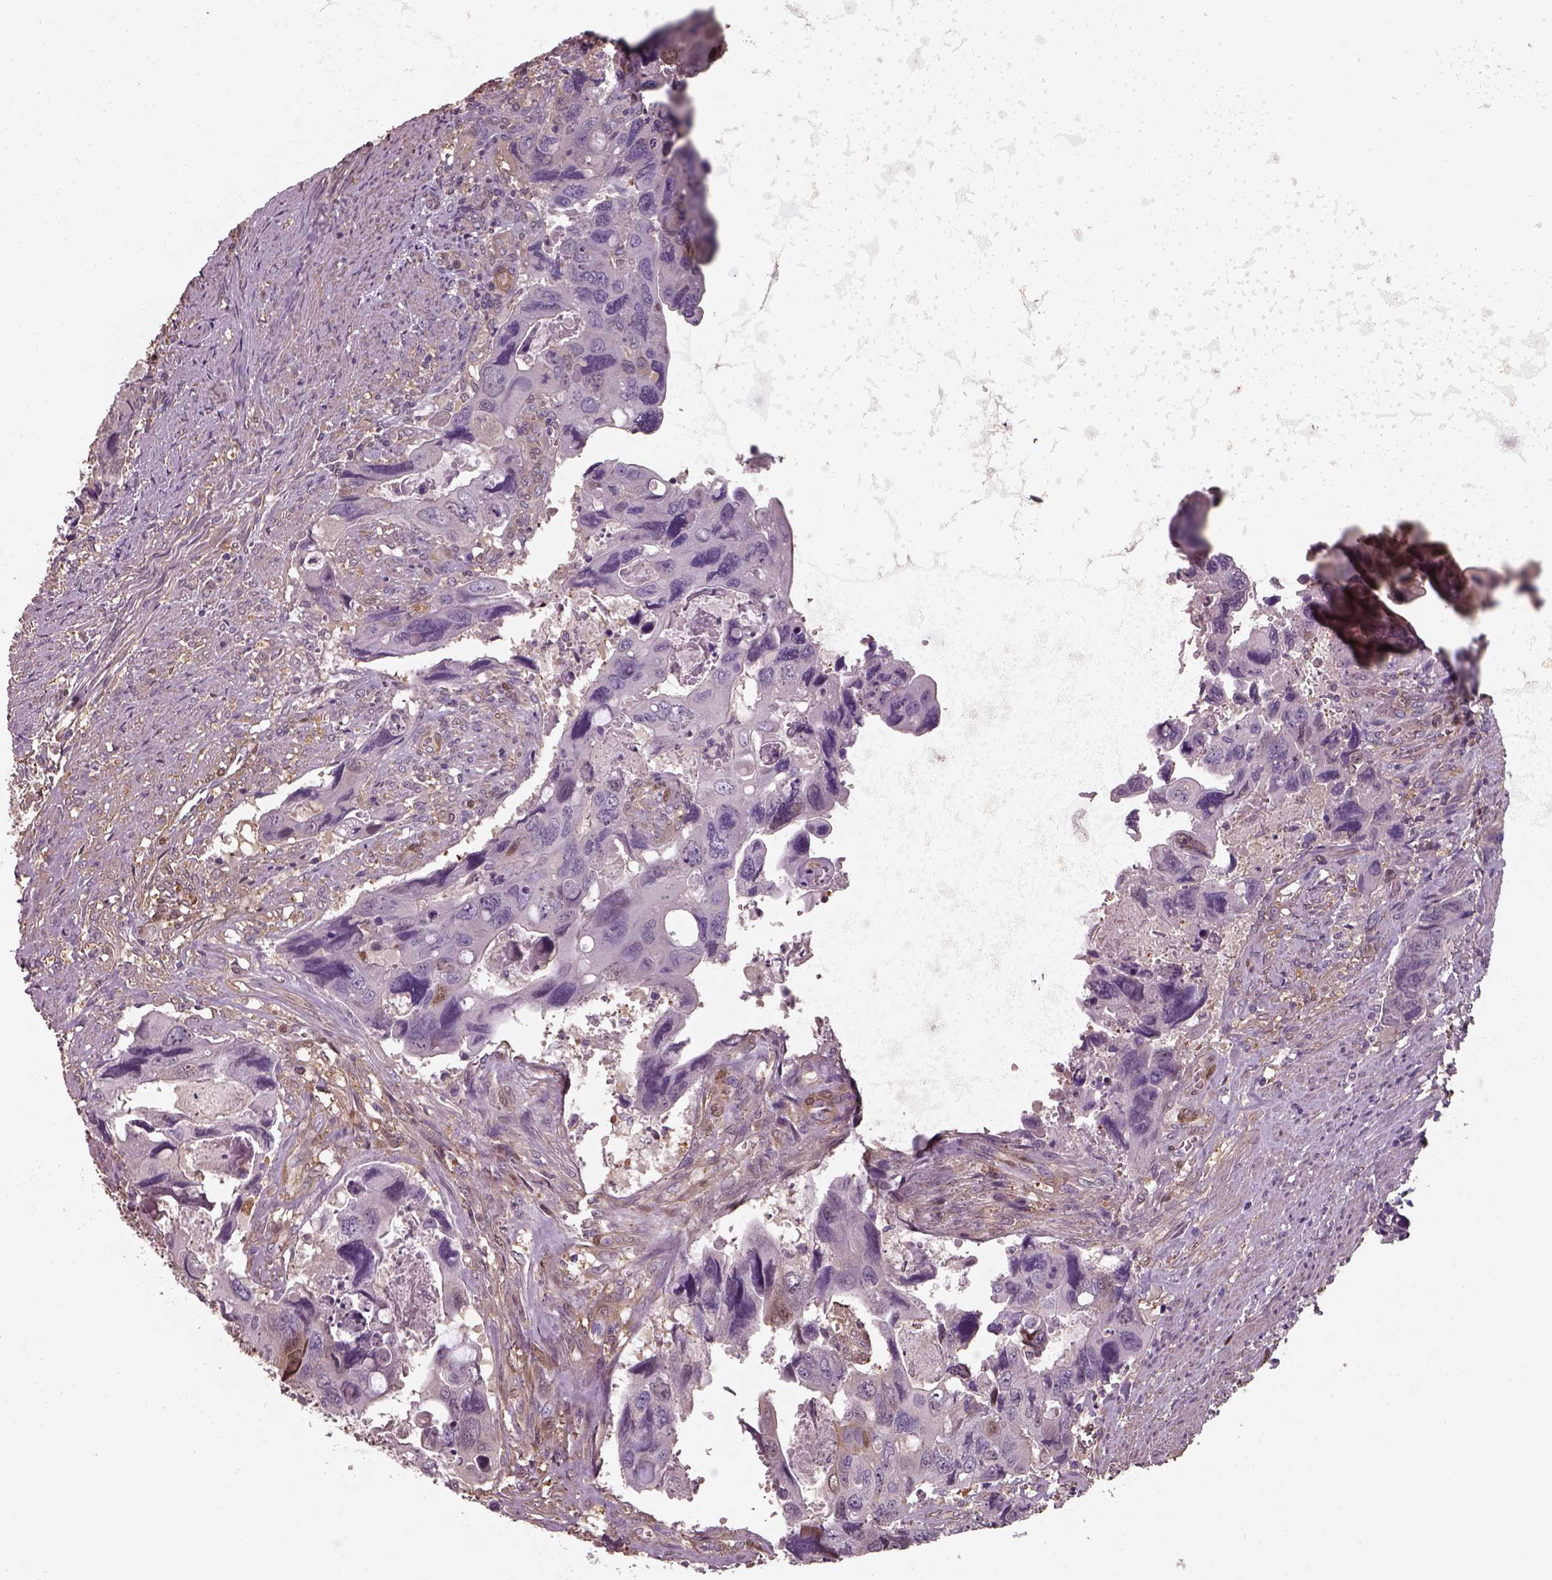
{"staining": {"intensity": "negative", "quantity": "none", "location": "none"}, "tissue": "colorectal cancer", "cell_type": "Tumor cells", "image_type": "cancer", "snomed": [{"axis": "morphology", "description": "Adenocarcinoma, NOS"}, {"axis": "topography", "description": "Rectum"}], "caption": "DAB (3,3'-diaminobenzidine) immunohistochemical staining of colorectal cancer reveals no significant positivity in tumor cells.", "gene": "ISYNA1", "patient": {"sex": "male", "age": 62}}